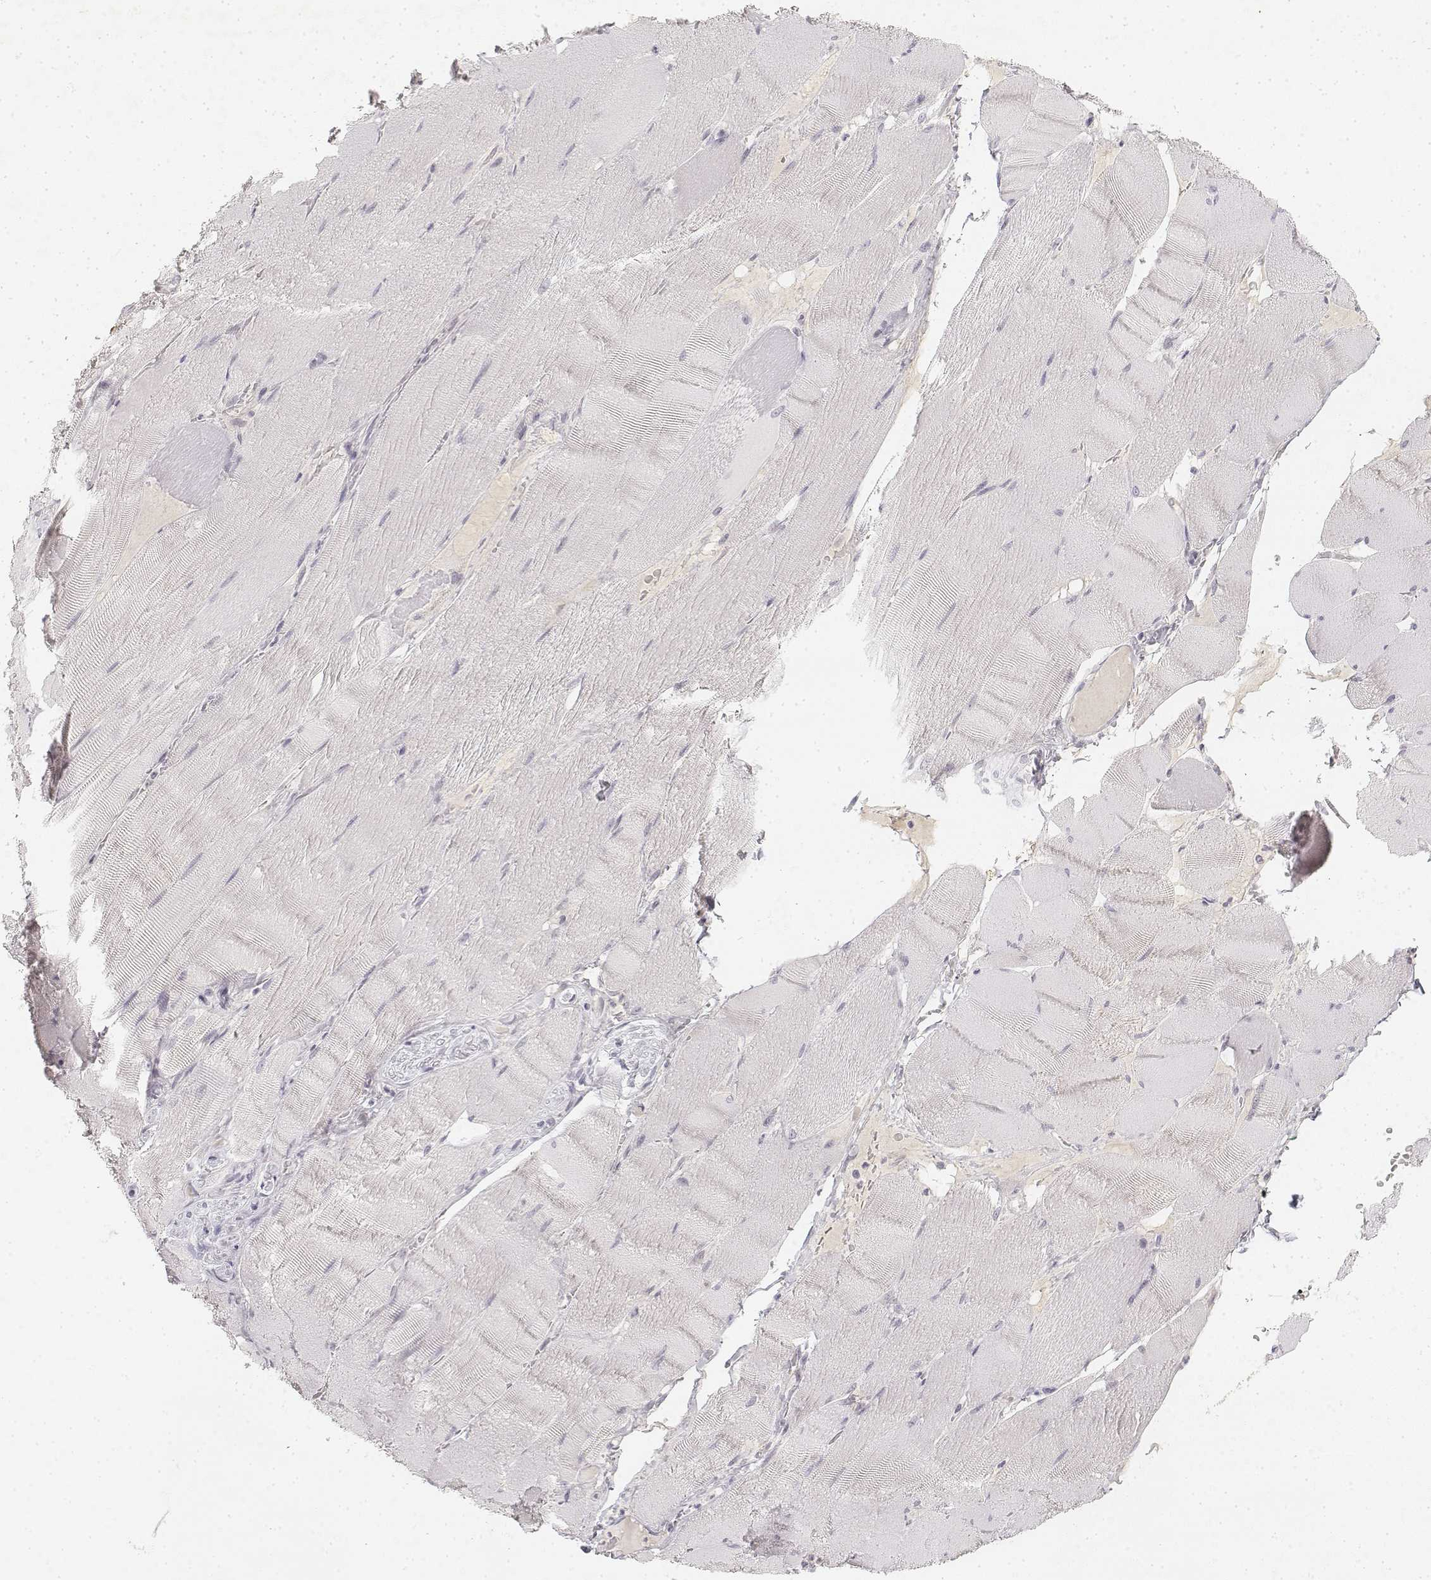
{"staining": {"intensity": "negative", "quantity": "none", "location": "none"}, "tissue": "skeletal muscle", "cell_type": "Myocytes", "image_type": "normal", "snomed": [{"axis": "morphology", "description": "Normal tissue, NOS"}, {"axis": "topography", "description": "Skeletal muscle"}], "caption": "Immunohistochemistry of unremarkable human skeletal muscle exhibits no expression in myocytes. The staining is performed using DAB brown chromogen with nuclei counter-stained in using hematoxylin.", "gene": "KRT84", "patient": {"sex": "male", "age": 56}}